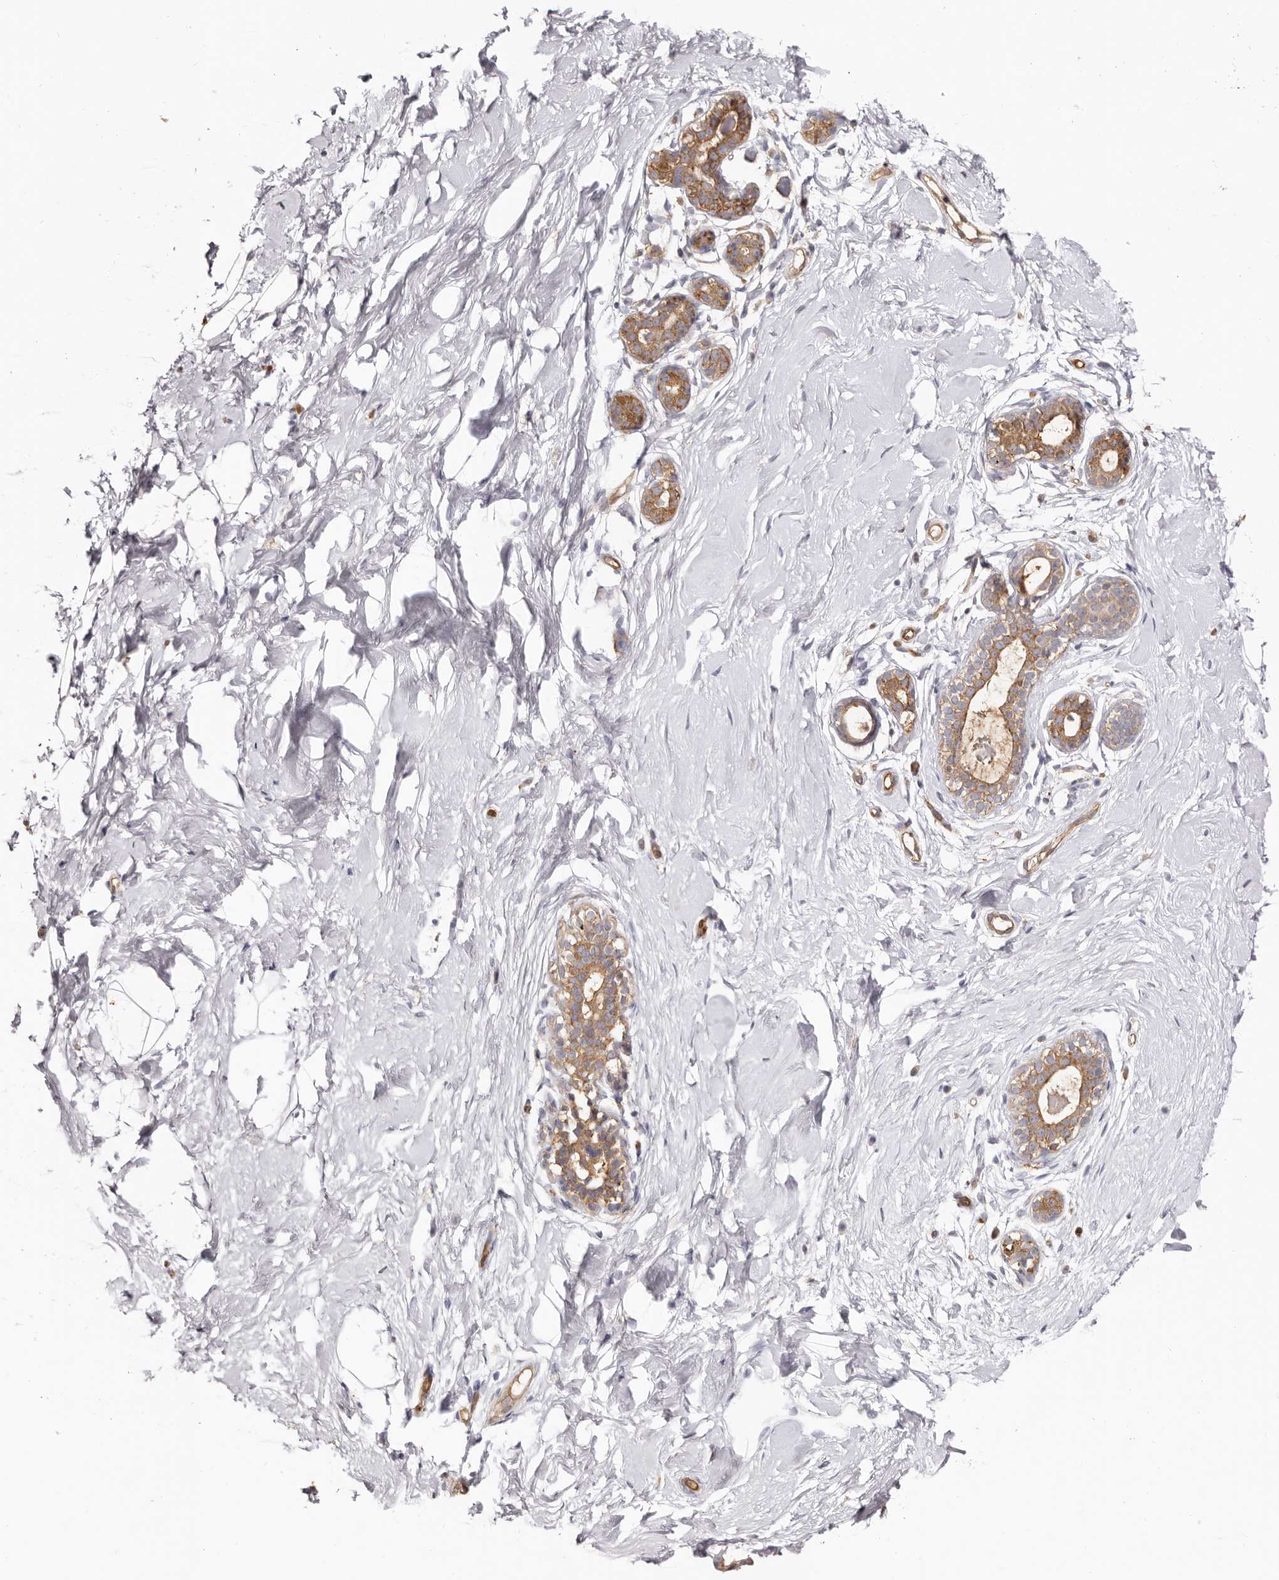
{"staining": {"intensity": "negative", "quantity": "none", "location": "none"}, "tissue": "breast", "cell_type": "Adipocytes", "image_type": "normal", "snomed": [{"axis": "morphology", "description": "Normal tissue, NOS"}, {"axis": "morphology", "description": "Adenoma, NOS"}, {"axis": "topography", "description": "Breast"}], "caption": "The histopathology image displays no significant expression in adipocytes of breast. (DAB (3,3'-diaminobenzidine) IHC, high magnification).", "gene": "LAP3", "patient": {"sex": "female", "age": 23}}